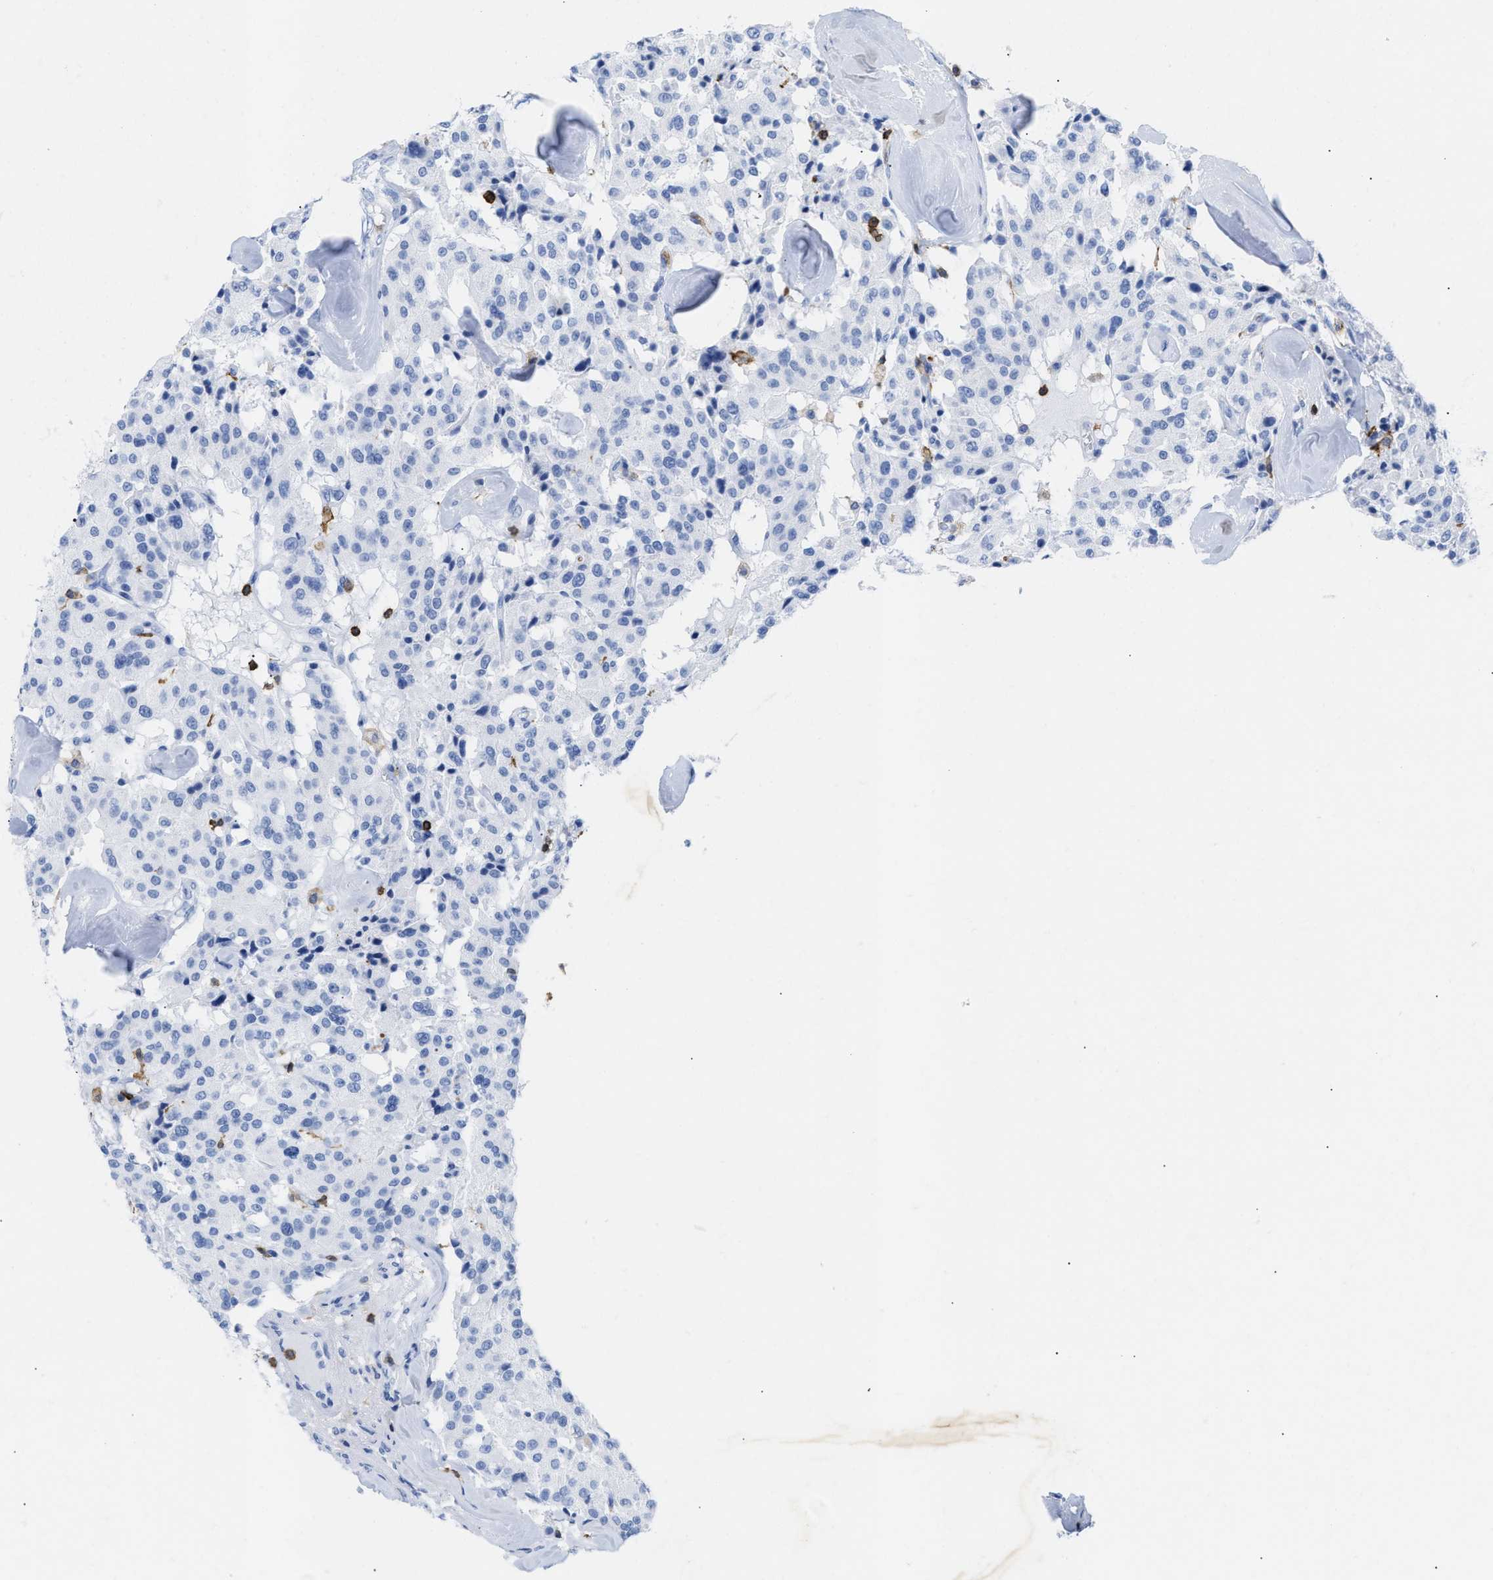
{"staining": {"intensity": "negative", "quantity": "none", "location": "none"}, "tissue": "carcinoid", "cell_type": "Tumor cells", "image_type": "cancer", "snomed": [{"axis": "morphology", "description": "Carcinoid, malignant, NOS"}, {"axis": "topography", "description": "Lung"}], "caption": "Immunohistochemical staining of malignant carcinoid demonstrates no significant expression in tumor cells. Brightfield microscopy of immunohistochemistry (IHC) stained with DAB (3,3'-diaminobenzidine) (brown) and hematoxylin (blue), captured at high magnification.", "gene": "LCP1", "patient": {"sex": "male", "age": 30}}